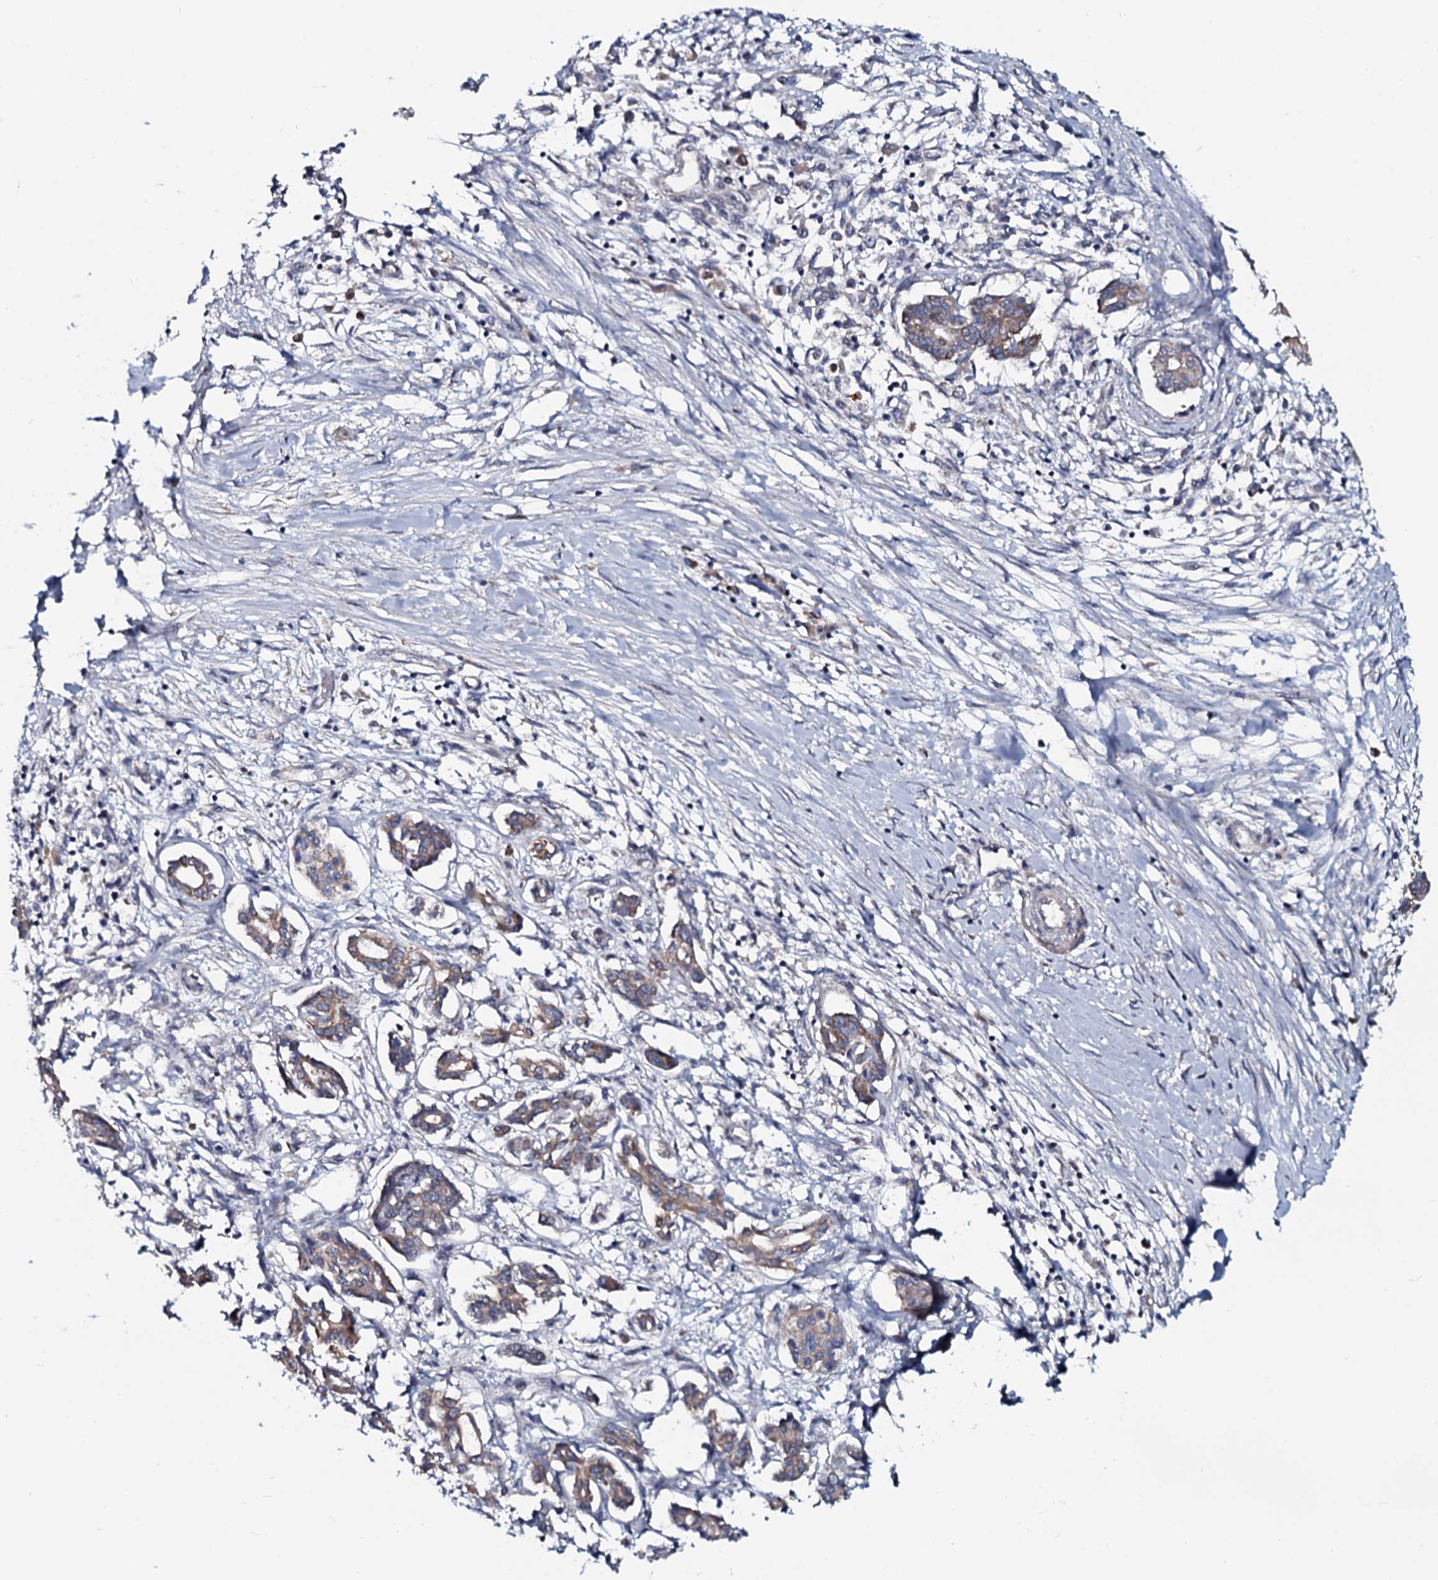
{"staining": {"intensity": "weak", "quantity": ">75%", "location": "cytoplasmic/membranous"}, "tissue": "pancreatic cancer", "cell_type": "Tumor cells", "image_type": "cancer", "snomed": [{"axis": "morphology", "description": "Adenocarcinoma, NOS"}, {"axis": "topography", "description": "Pancreas"}], "caption": "A photomicrograph of human pancreatic cancer stained for a protein shows weak cytoplasmic/membranous brown staining in tumor cells. (brown staining indicates protein expression, while blue staining denotes nuclei).", "gene": "KCTD4", "patient": {"sex": "female", "age": 50}}